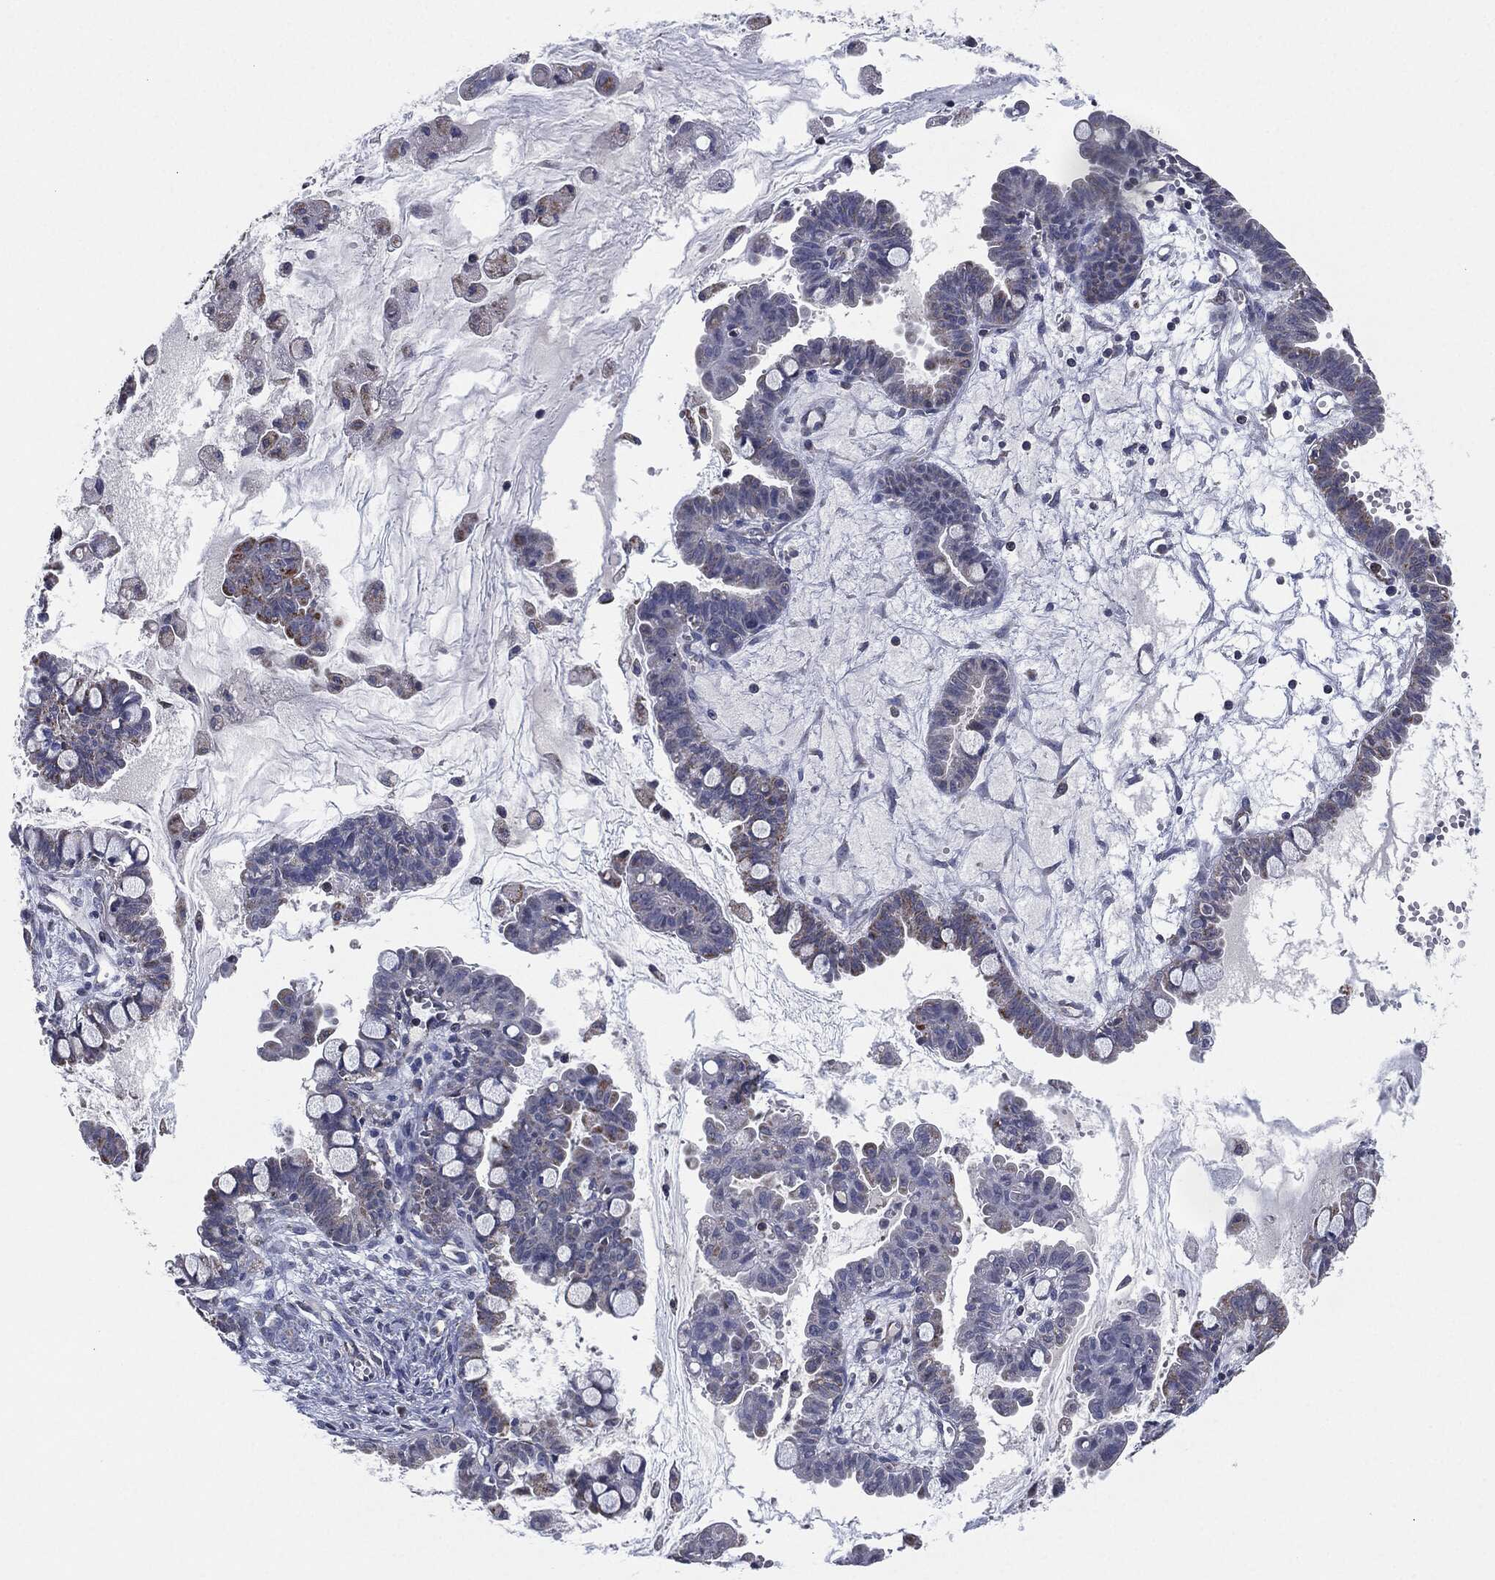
{"staining": {"intensity": "moderate", "quantity": "<25%", "location": "cytoplasmic/membranous"}, "tissue": "ovarian cancer", "cell_type": "Tumor cells", "image_type": "cancer", "snomed": [{"axis": "morphology", "description": "Cystadenocarcinoma, mucinous, NOS"}, {"axis": "topography", "description": "Ovary"}], "caption": "Protein analysis of ovarian cancer tissue exhibits moderate cytoplasmic/membranous staining in about <25% of tumor cells. (DAB IHC with brightfield microscopy, high magnification).", "gene": "NDUFV2", "patient": {"sex": "female", "age": 63}}